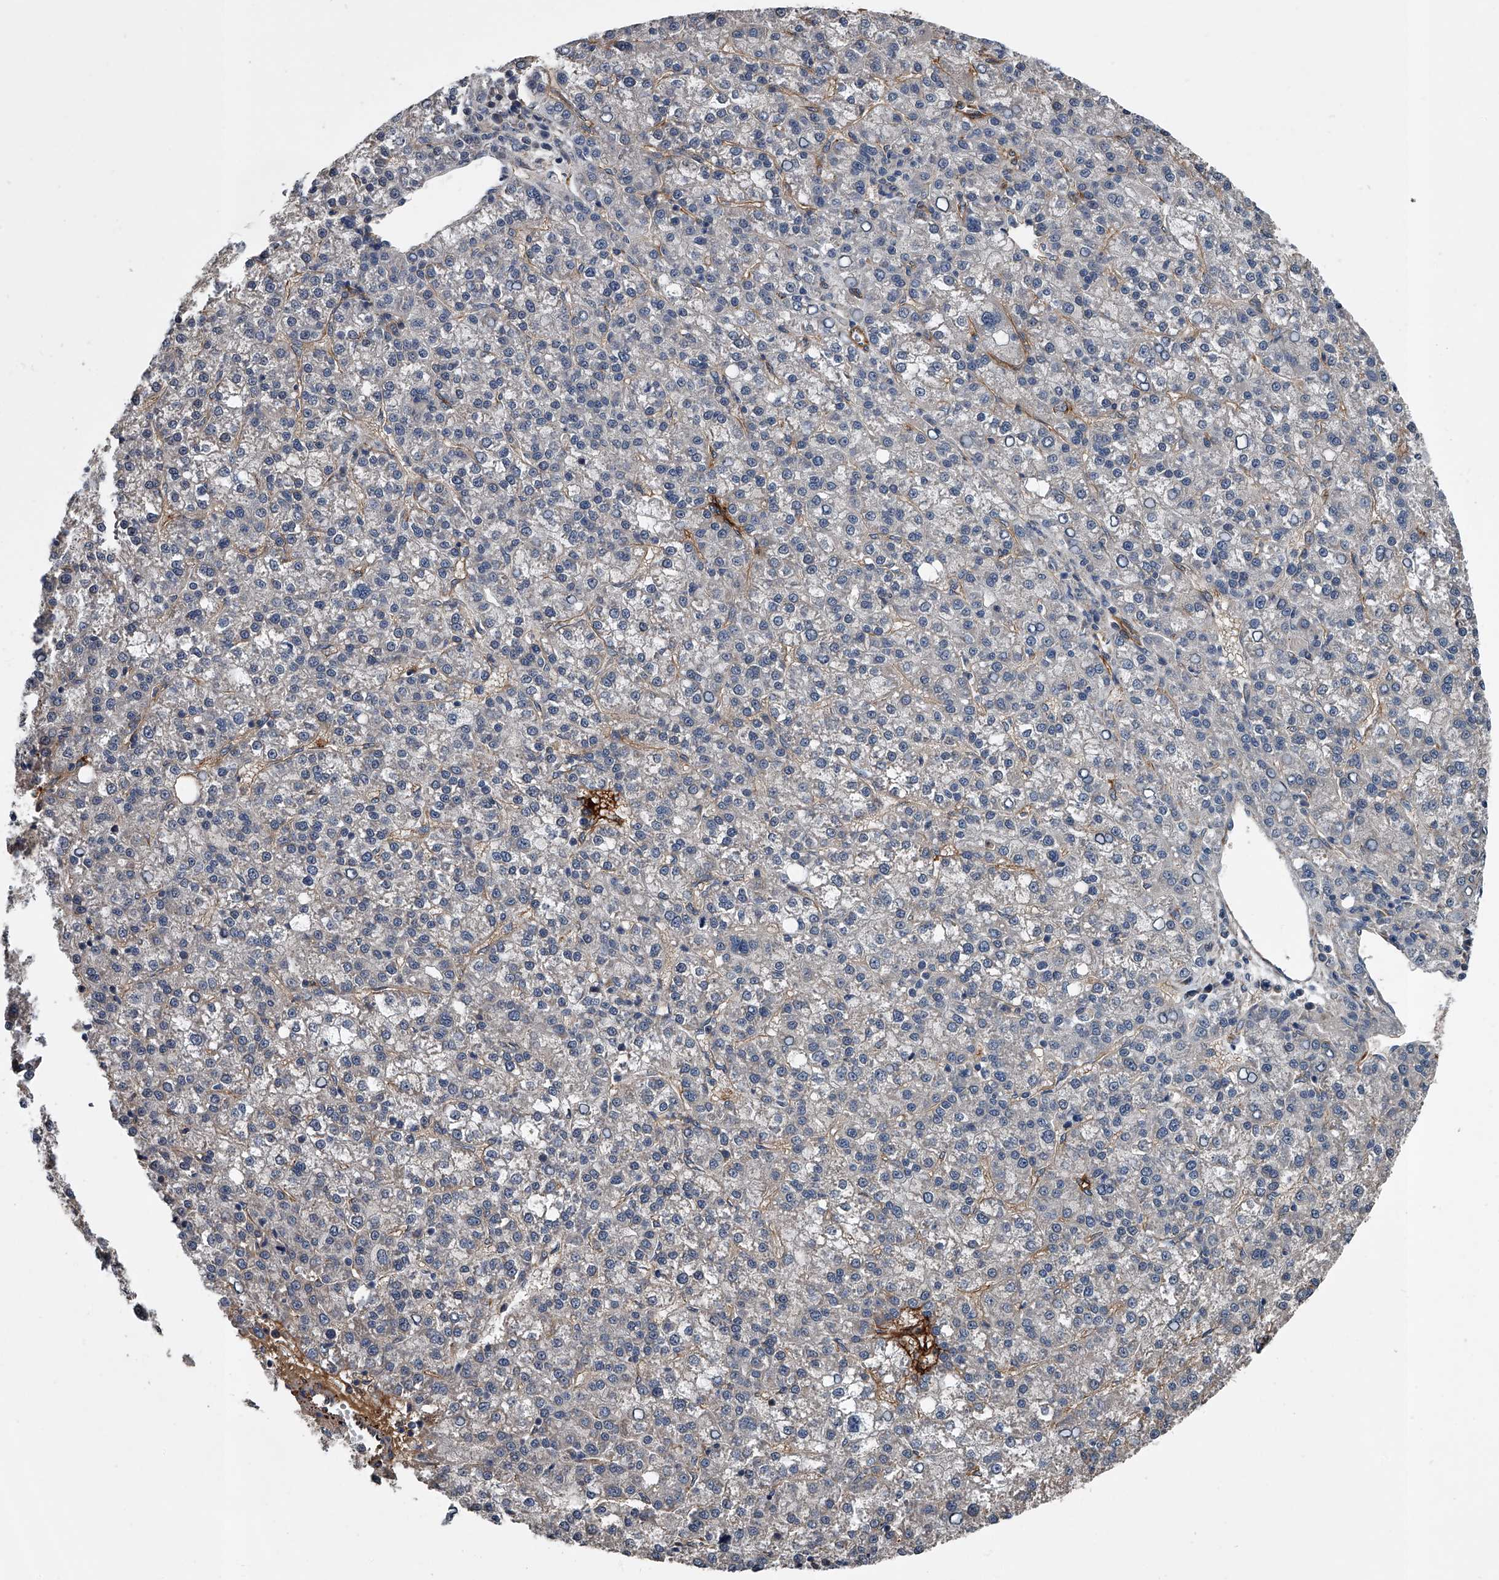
{"staining": {"intensity": "negative", "quantity": "none", "location": "none"}, "tissue": "liver cancer", "cell_type": "Tumor cells", "image_type": "cancer", "snomed": [{"axis": "morphology", "description": "Carcinoma, Hepatocellular, NOS"}, {"axis": "topography", "description": "Liver"}], "caption": "Hepatocellular carcinoma (liver) was stained to show a protein in brown. There is no significant staining in tumor cells. (Immunohistochemistry, brightfield microscopy, high magnification).", "gene": "LDLRAD2", "patient": {"sex": "female", "age": 58}}